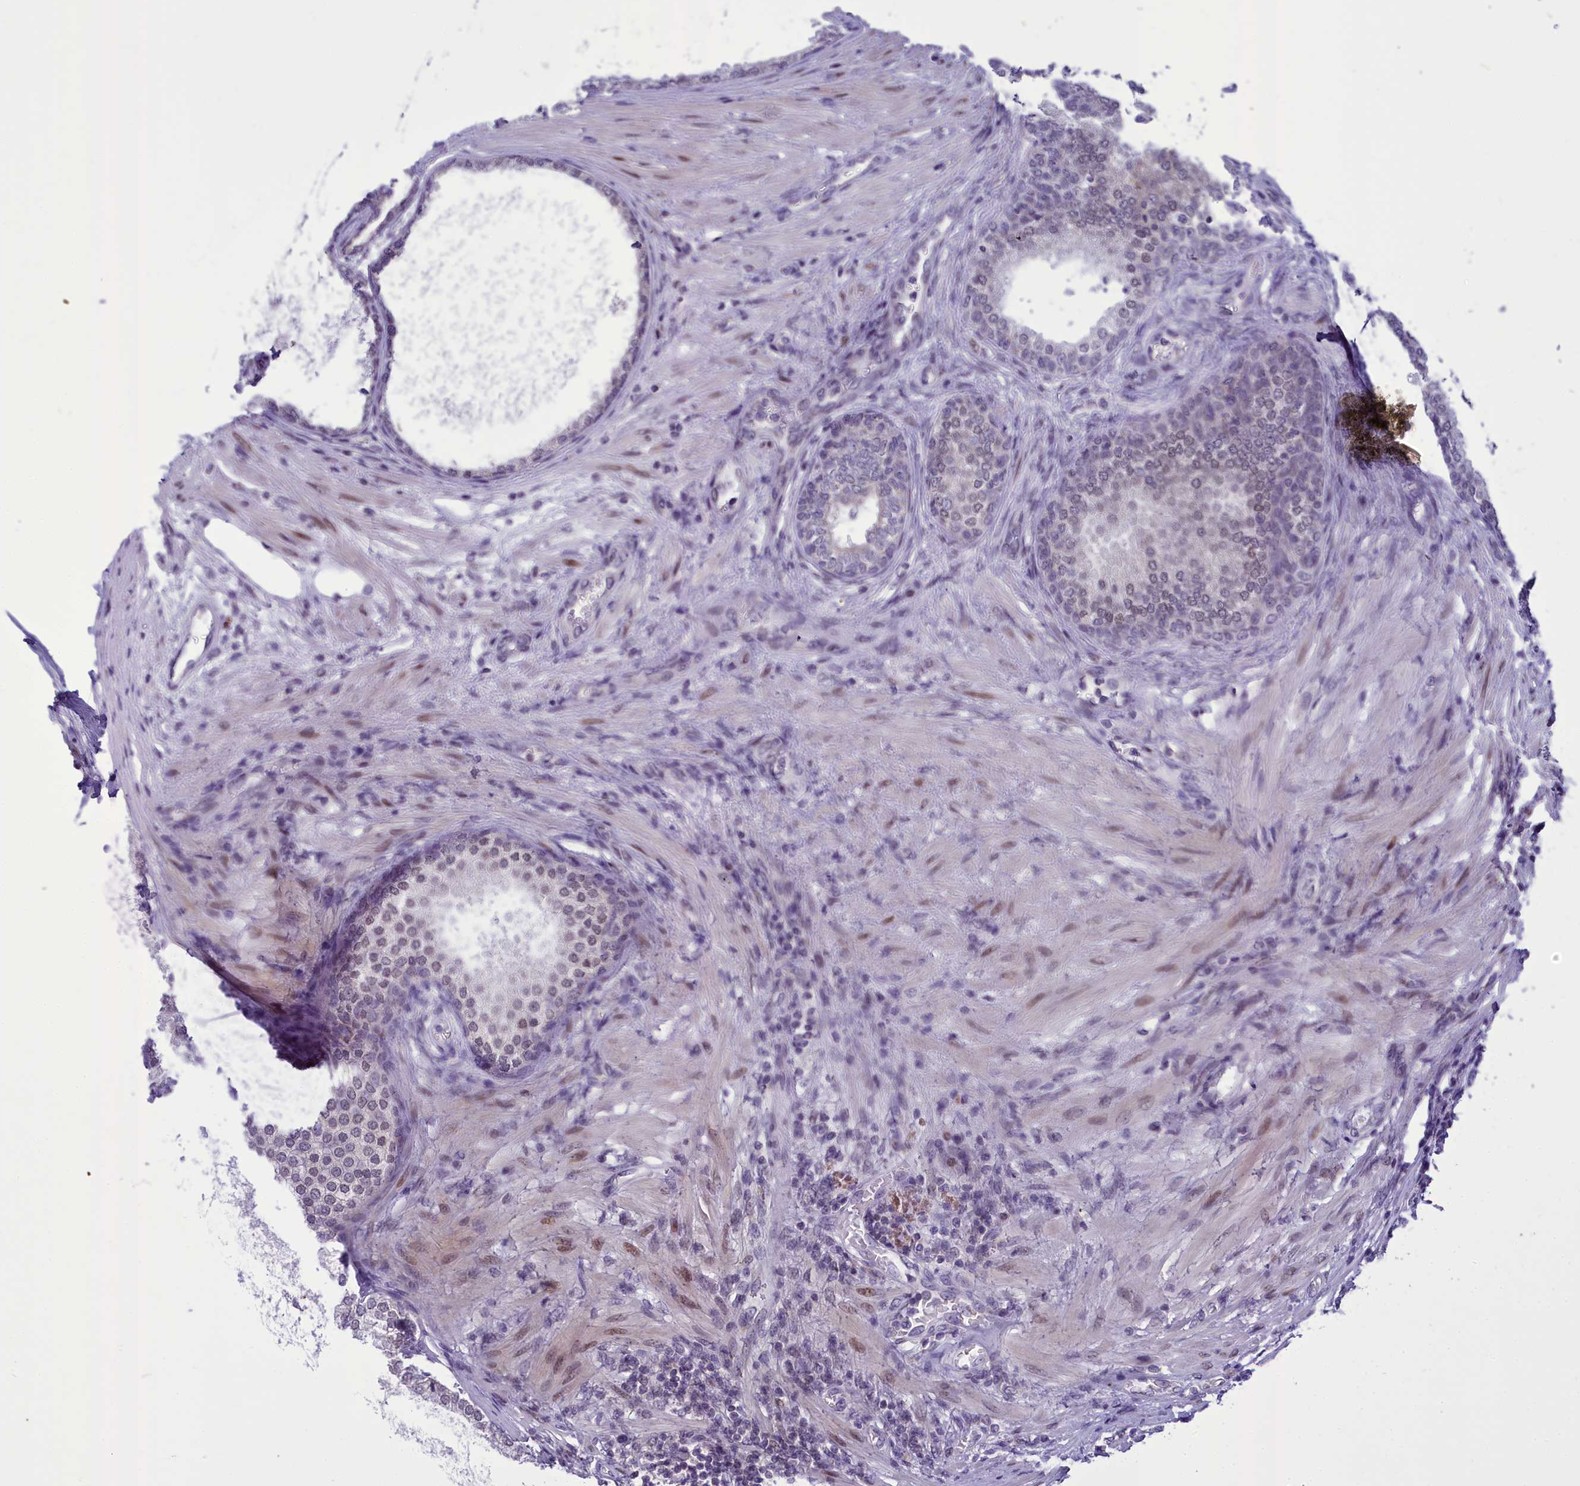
{"staining": {"intensity": "moderate", "quantity": "<25%", "location": "cytoplasmic/membranous,nuclear"}, "tissue": "prostate", "cell_type": "Glandular cells", "image_type": "normal", "snomed": [{"axis": "morphology", "description": "Normal tissue, NOS"}, {"axis": "topography", "description": "Prostate"}], "caption": "Moderate cytoplasmic/membranous,nuclear positivity for a protein is appreciated in about <25% of glandular cells of benign prostate using immunohistochemistry (IHC).", "gene": "B9D2", "patient": {"sex": "male", "age": 76}}